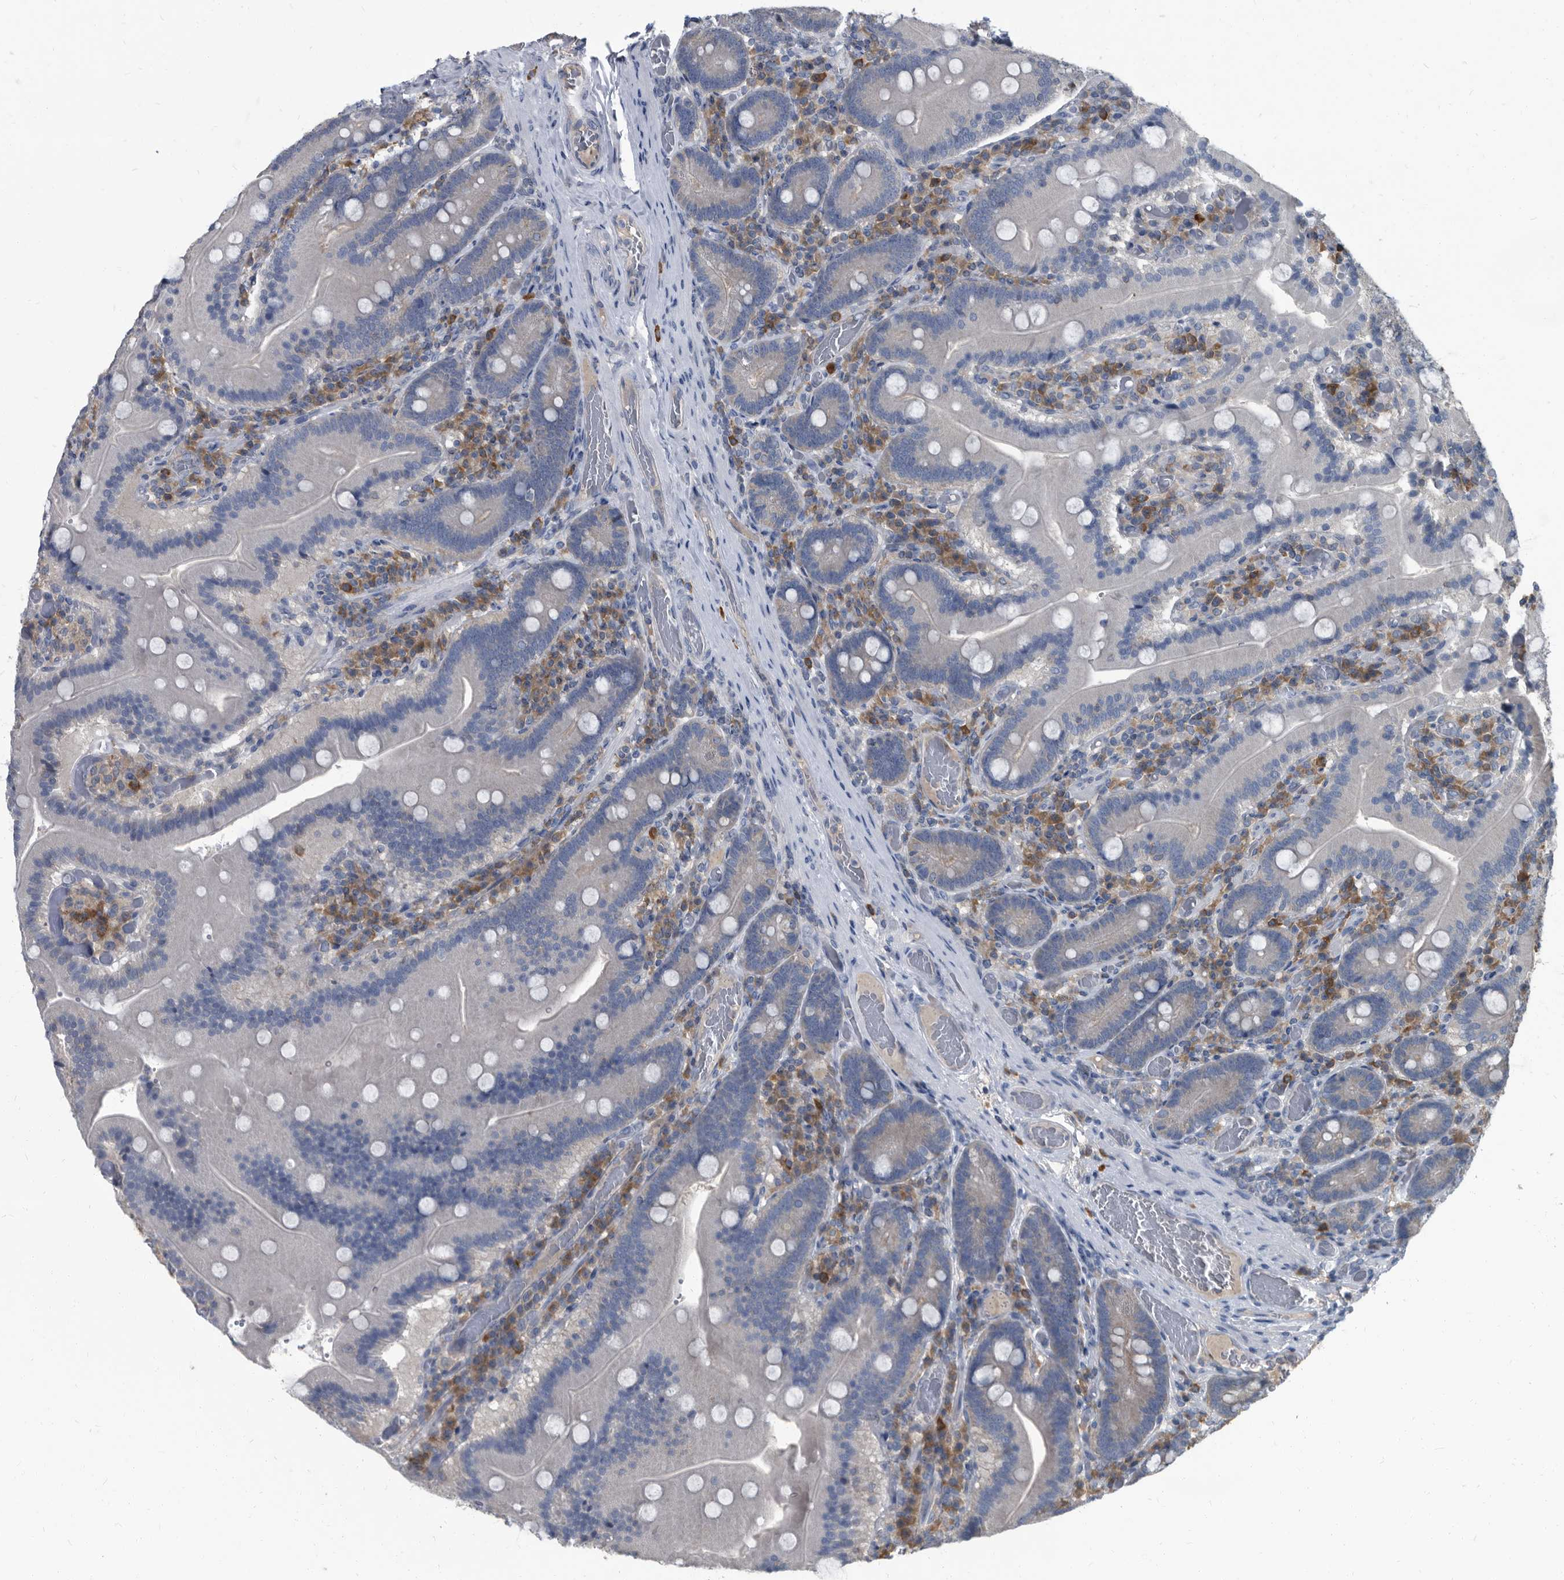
{"staining": {"intensity": "negative", "quantity": "none", "location": "none"}, "tissue": "duodenum", "cell_type": "Glandular cells", "image_type": "normal", "snomed": [{"axis": "morphology", "description": "Normal tissue, NOS"}, {"axis": "topography", "description": "Duodenum"}], "caption": "High power microscopy photomicrograph of an IHC image of unremarkable duodenum, revealing no significant expression in glandular cells. The staining was performed using DAB to visualize the protein expression in brown, while the nuclei were stained in blue with hematoxylin (Magnification: 20x).", "gene": "CDV3", "patient": {"sex": "female", "age": 62}}